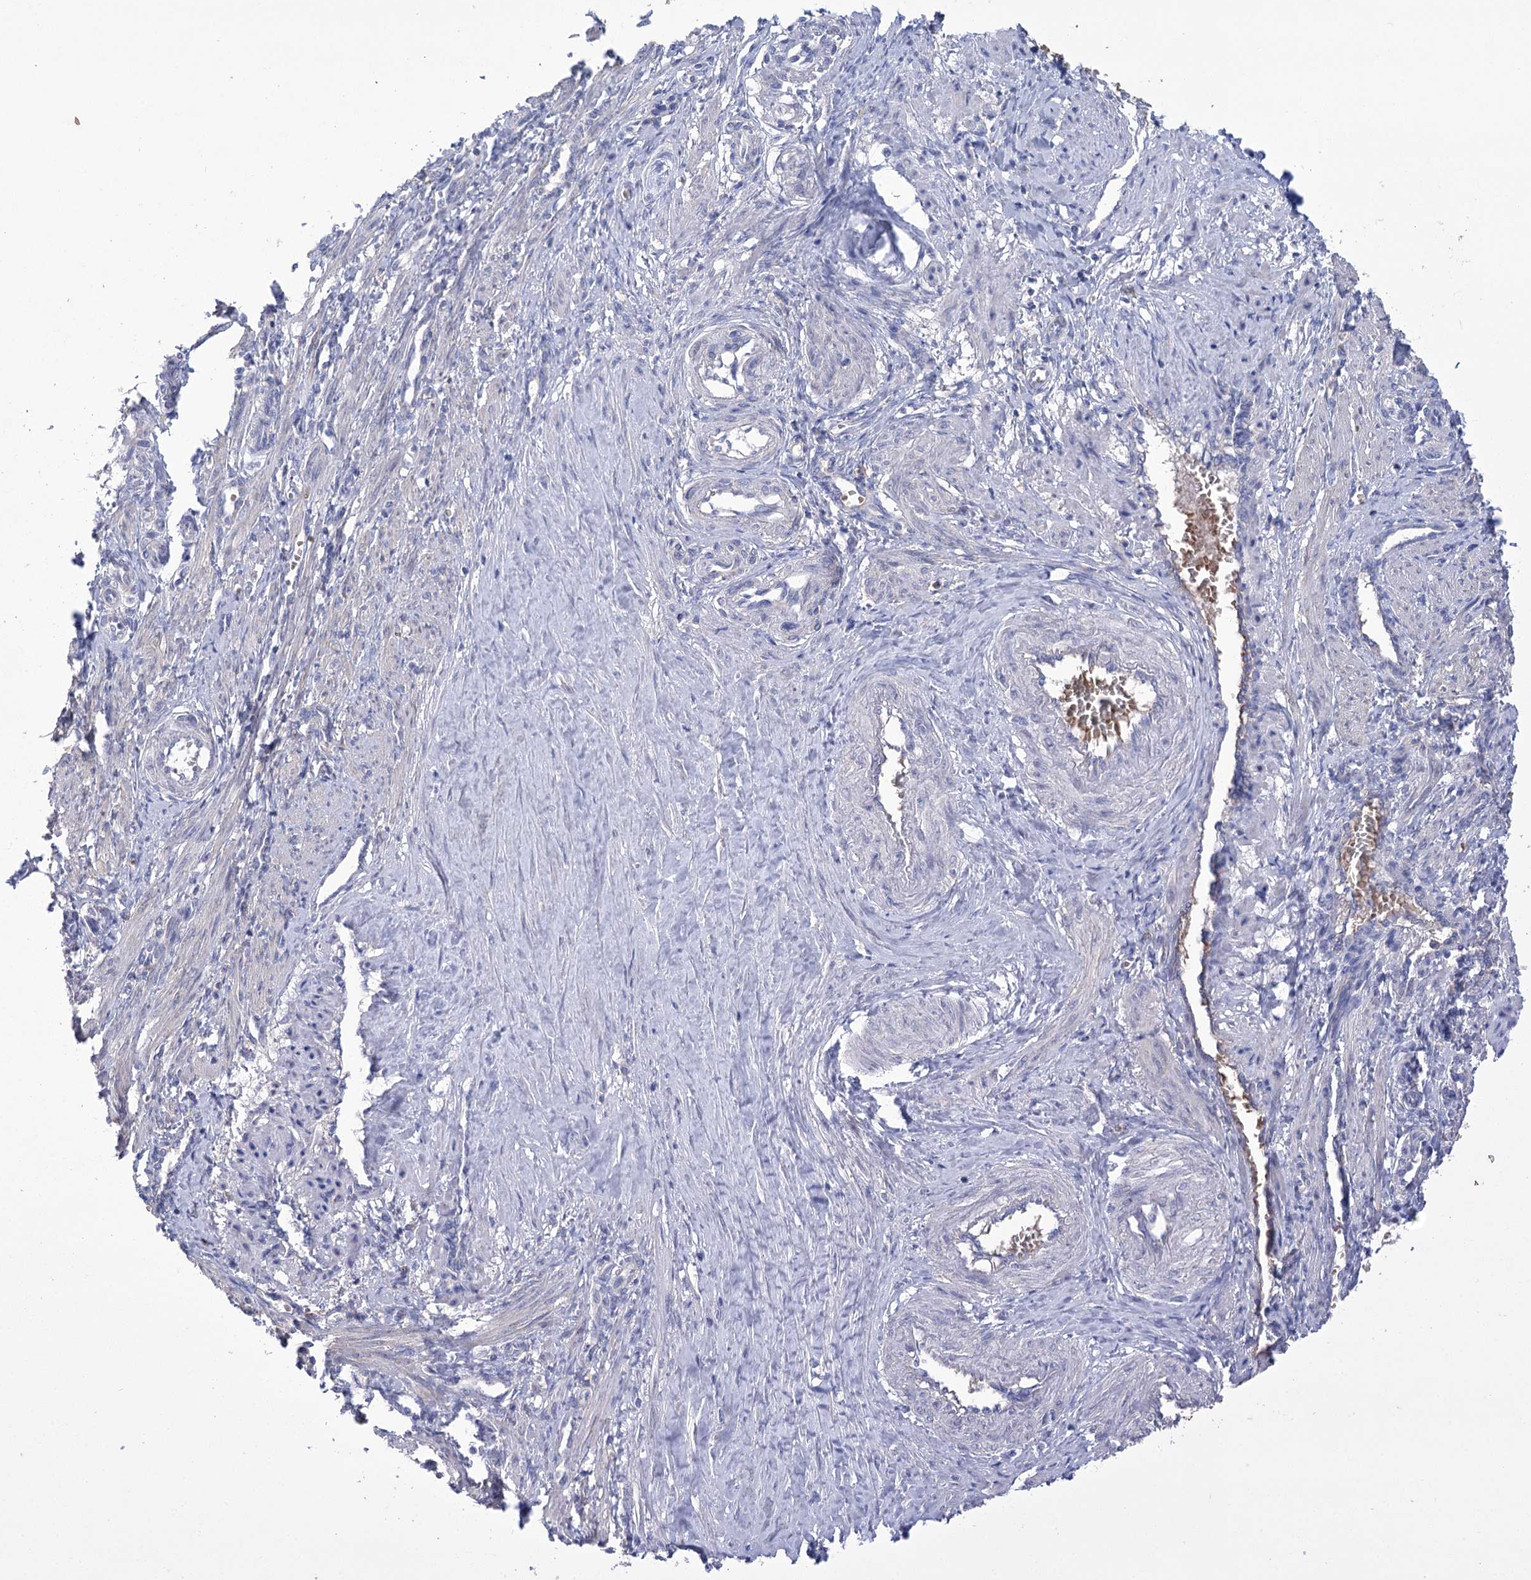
{"staining": {"intensity": "negative", "quantity": "none", "location": "none"}, "tissue": "smooth muscle", "cell_type": "Smooth muscle cells", "image_type": "normal", "snomed": [{"axis": "morphology", "description": "Normal tissue, NOS"}, {"axis": "topography", "description": "Endometrium"}], "caption": "Immunohistochemistry (IHC) of normal human smooth muscle reveals no expression in smooth muscle cells. (Immunohistochemistry, brightfield microscopy, high magnification).", "gene": "PRSS53", "patient": {"sex": "female", "age": 33}}